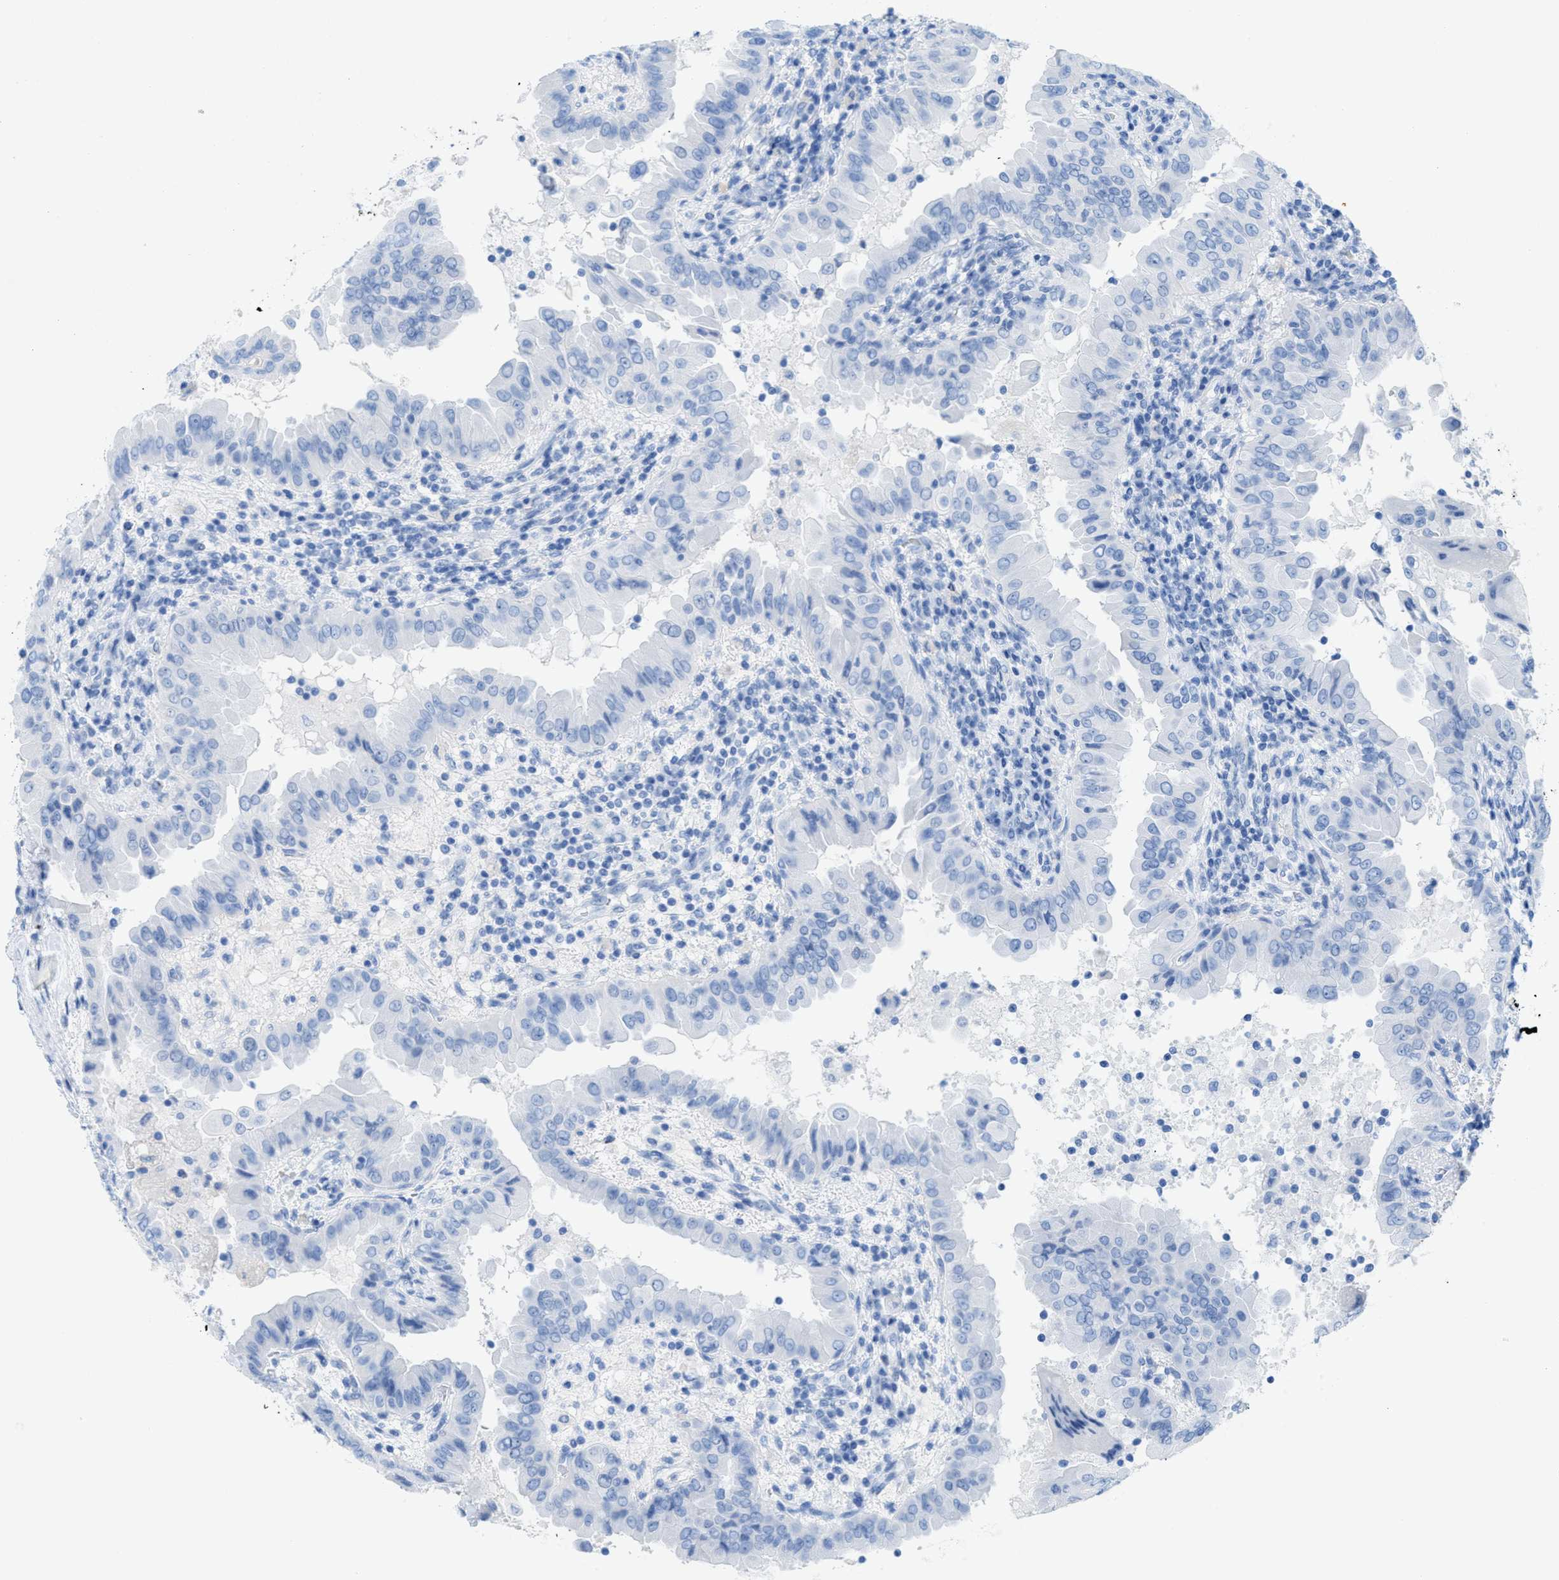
{"staining": {"intensity": "negative", "quantity": "none", "location": "none"}, "tissue": "thyroid cancer", "cell_type": "Tumor cells", "image_type": "cancer", "snomed": [{"axis": "morphology", "description": "Papillary adenocarcinoma, NOS"}, {"axis": "topography", "description": "Thyroid gland"}], "caption": "The IHC micrograph has no significant positivity in tumor cells of thyroid papillary adenocarcinoma tissue.", "gene": "ANKFN1", "patient": {"sex": "male", "age": 33}}